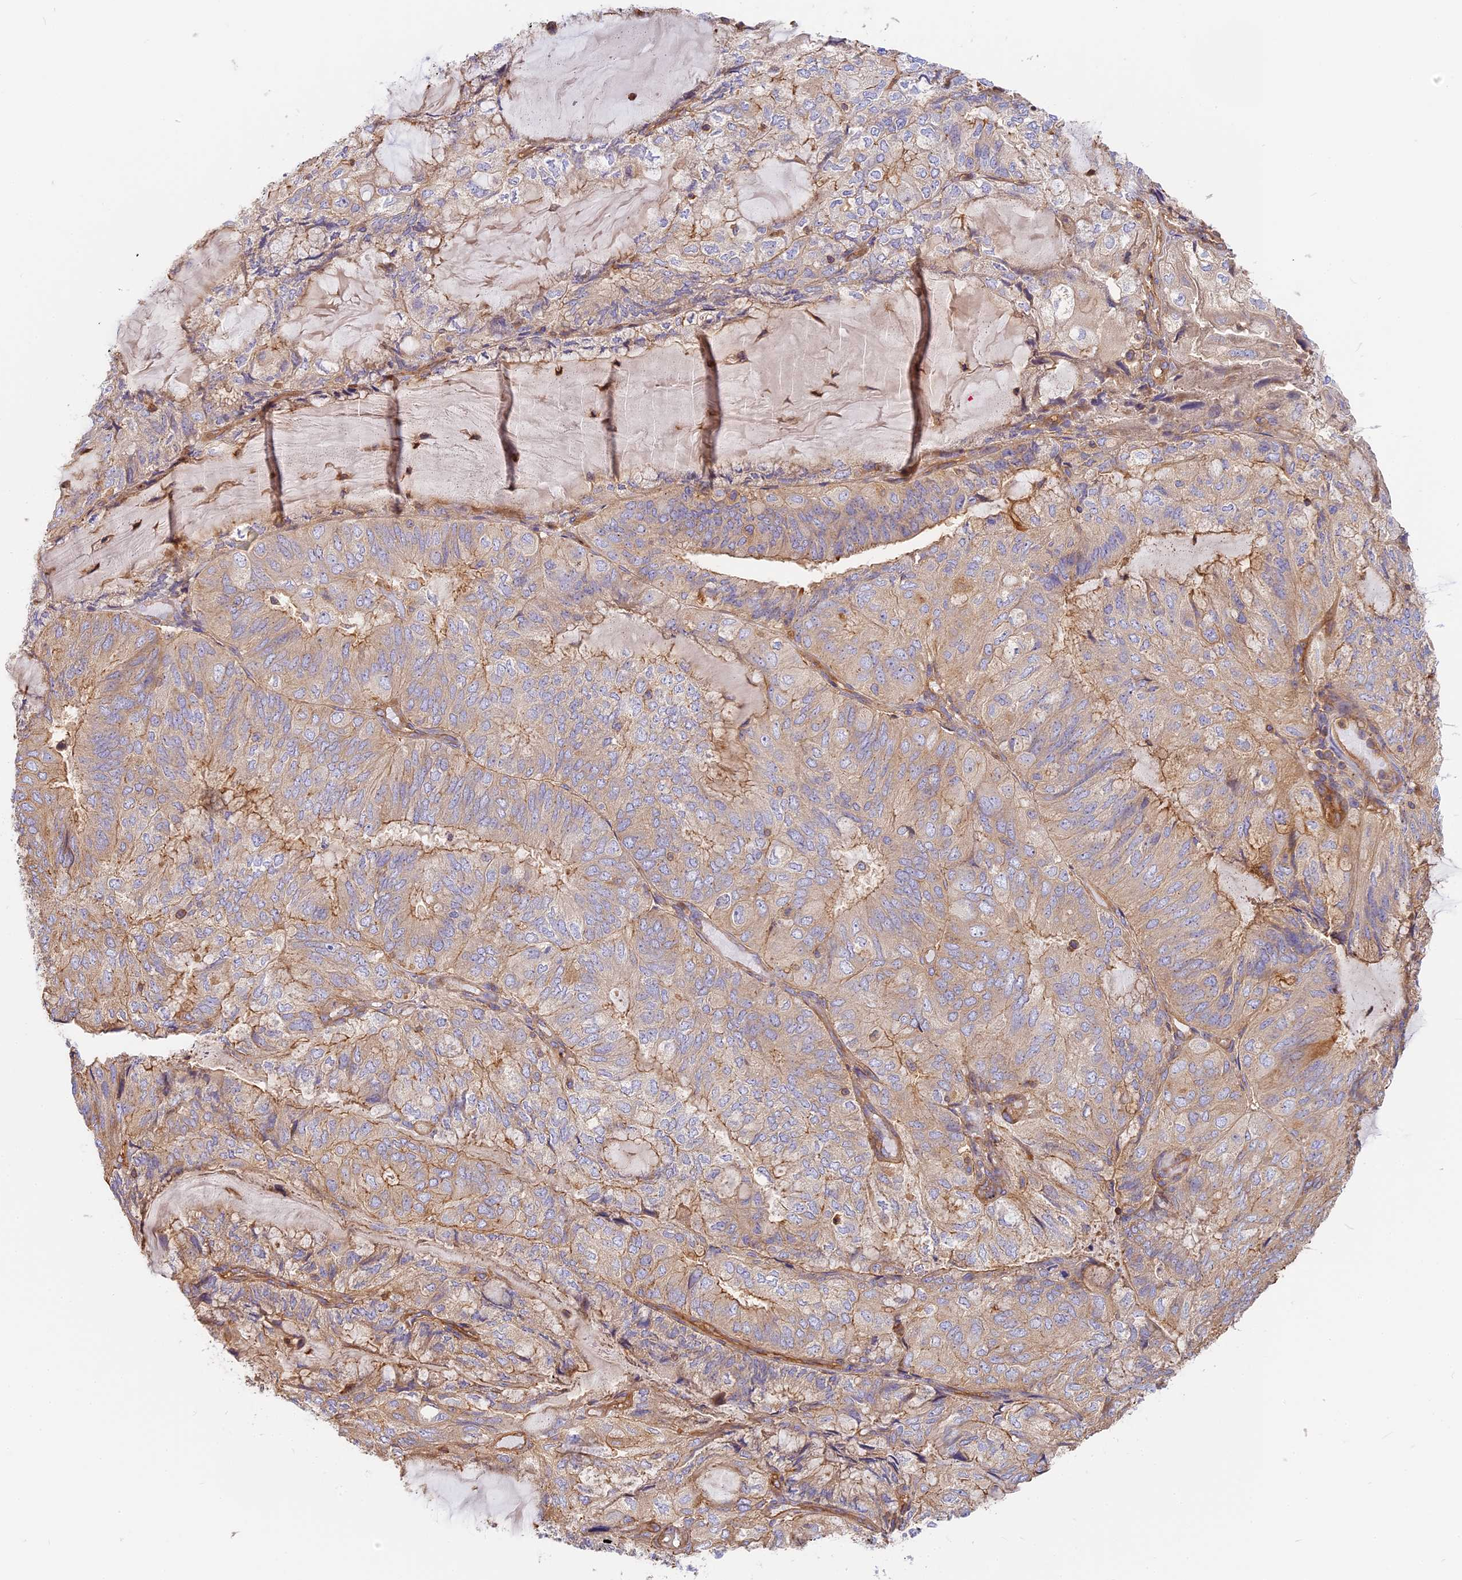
{"staining": {"intensity": "weak", "quantity": ">75%", "location": "cytoplasmic/membranous"}, "tissue": "endometrial cancer", "cell_type": "Tumor cells", "image_type": "cancer", "snomed": [{"axis": "morphology", "description": "Adenocarcinoma, NOS"}, {"axis": "topography", "description": "Endometrium"}], "caption": "Brown immunohistochemical staining in human endometrial adenocarcinoma displays weak cytoplasmic/membranous expression in approximately >75% of tumor cells.", "gene": "VPS18", "patient": {"sex": "female", "age": 81}}